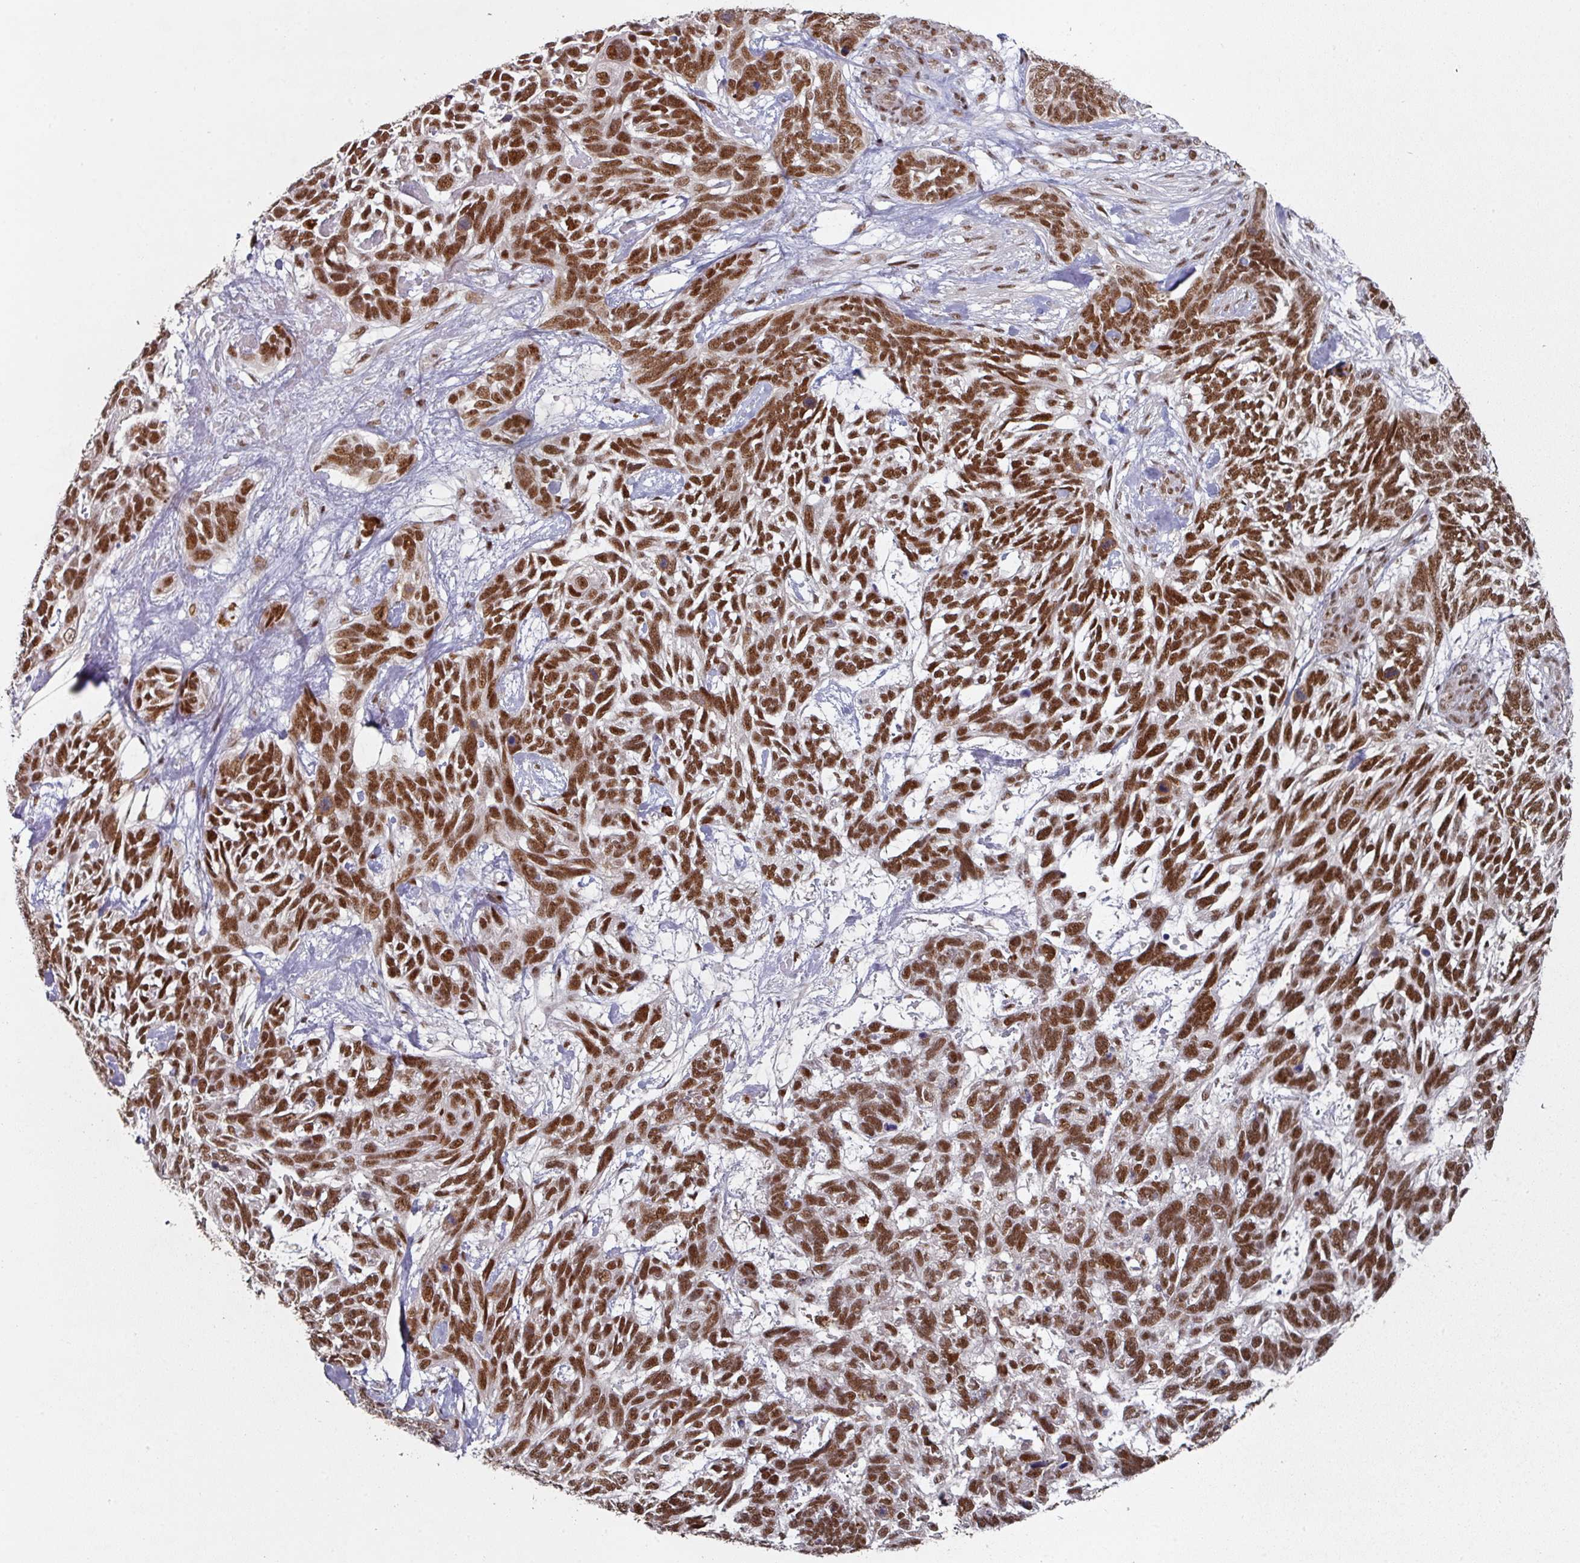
{"staining": {"intensity": "strong", "quantity": ">75%", "location": "nuclear"}, "tissue": "skin cancer", "cell_type": "Tumor cells", "image_type": "cancer", "snomed": [{"axis": "morphology", "description": "Basal cell carcinoma"}, {"axis": "topography", "description": "Skin"}], "caption": "Skin basal cell carcinoma stained with a protein marker demonstrates strong staining in tumor cells.", "gene": "MEPCE", "patient": {"sex": "male", "age": 88}}